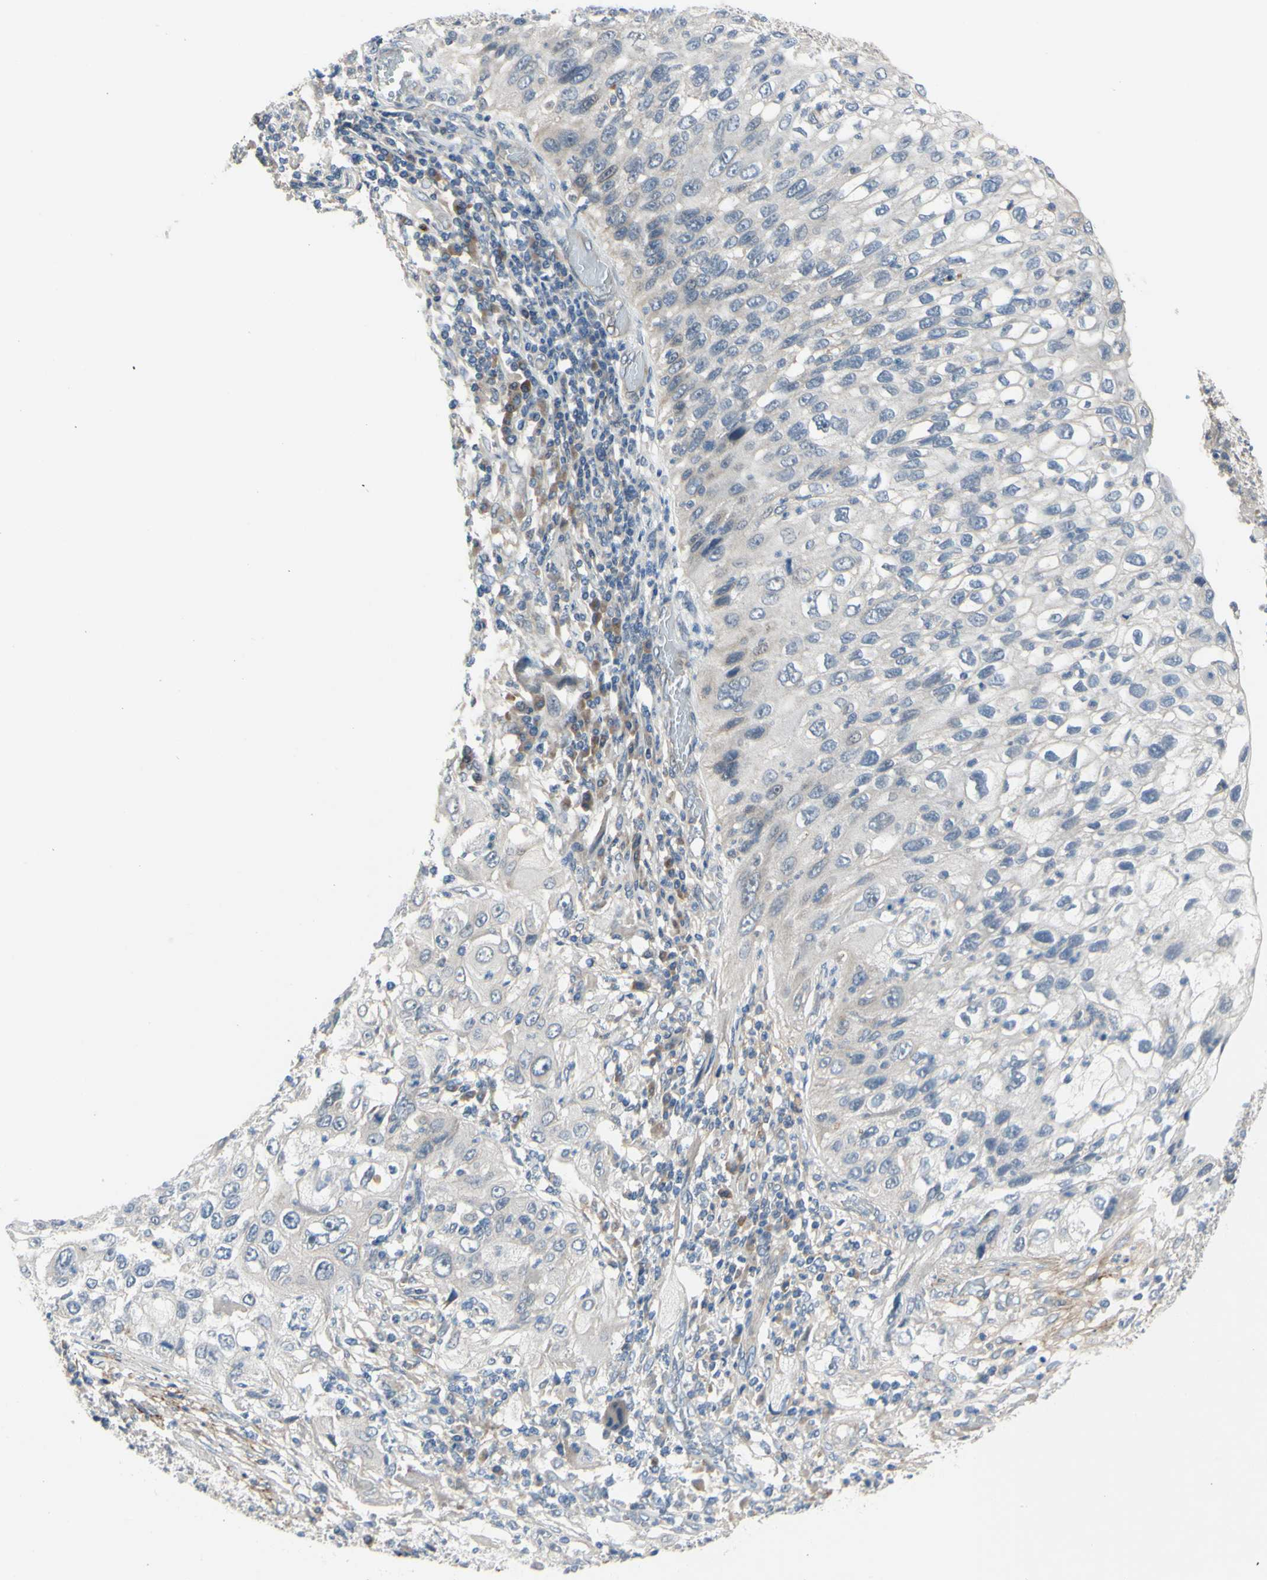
{"staining": {"intensity": "weak", "quantity": "25%-75%", "location": "cytoplasmic/membranous"}, "tissue": "lung cancer", "cell_type": "Tumor cells", "image_type": "cancer", "snomed": [{"axis": "morphology", "description": "Inflammation, NOS"}, {"axis": "morphology", "description": "Squamous cell carcinoma, NOS"}, {"axis": "topography", "description": "Lymph node"}, {"axis": "topography", "description": "Soft tissue"}, {"axis": "topography", "description": "Lung"}], "caption": "DAB immunohistochemical staining of lung cancer (squamous cell carcinoma) reveals weak cytoplasmic/membranous protein positivity in about 25%-75% of tumor cells.", "gene": "COMMD9", "patient": {"sex": "male", "age": 66}}